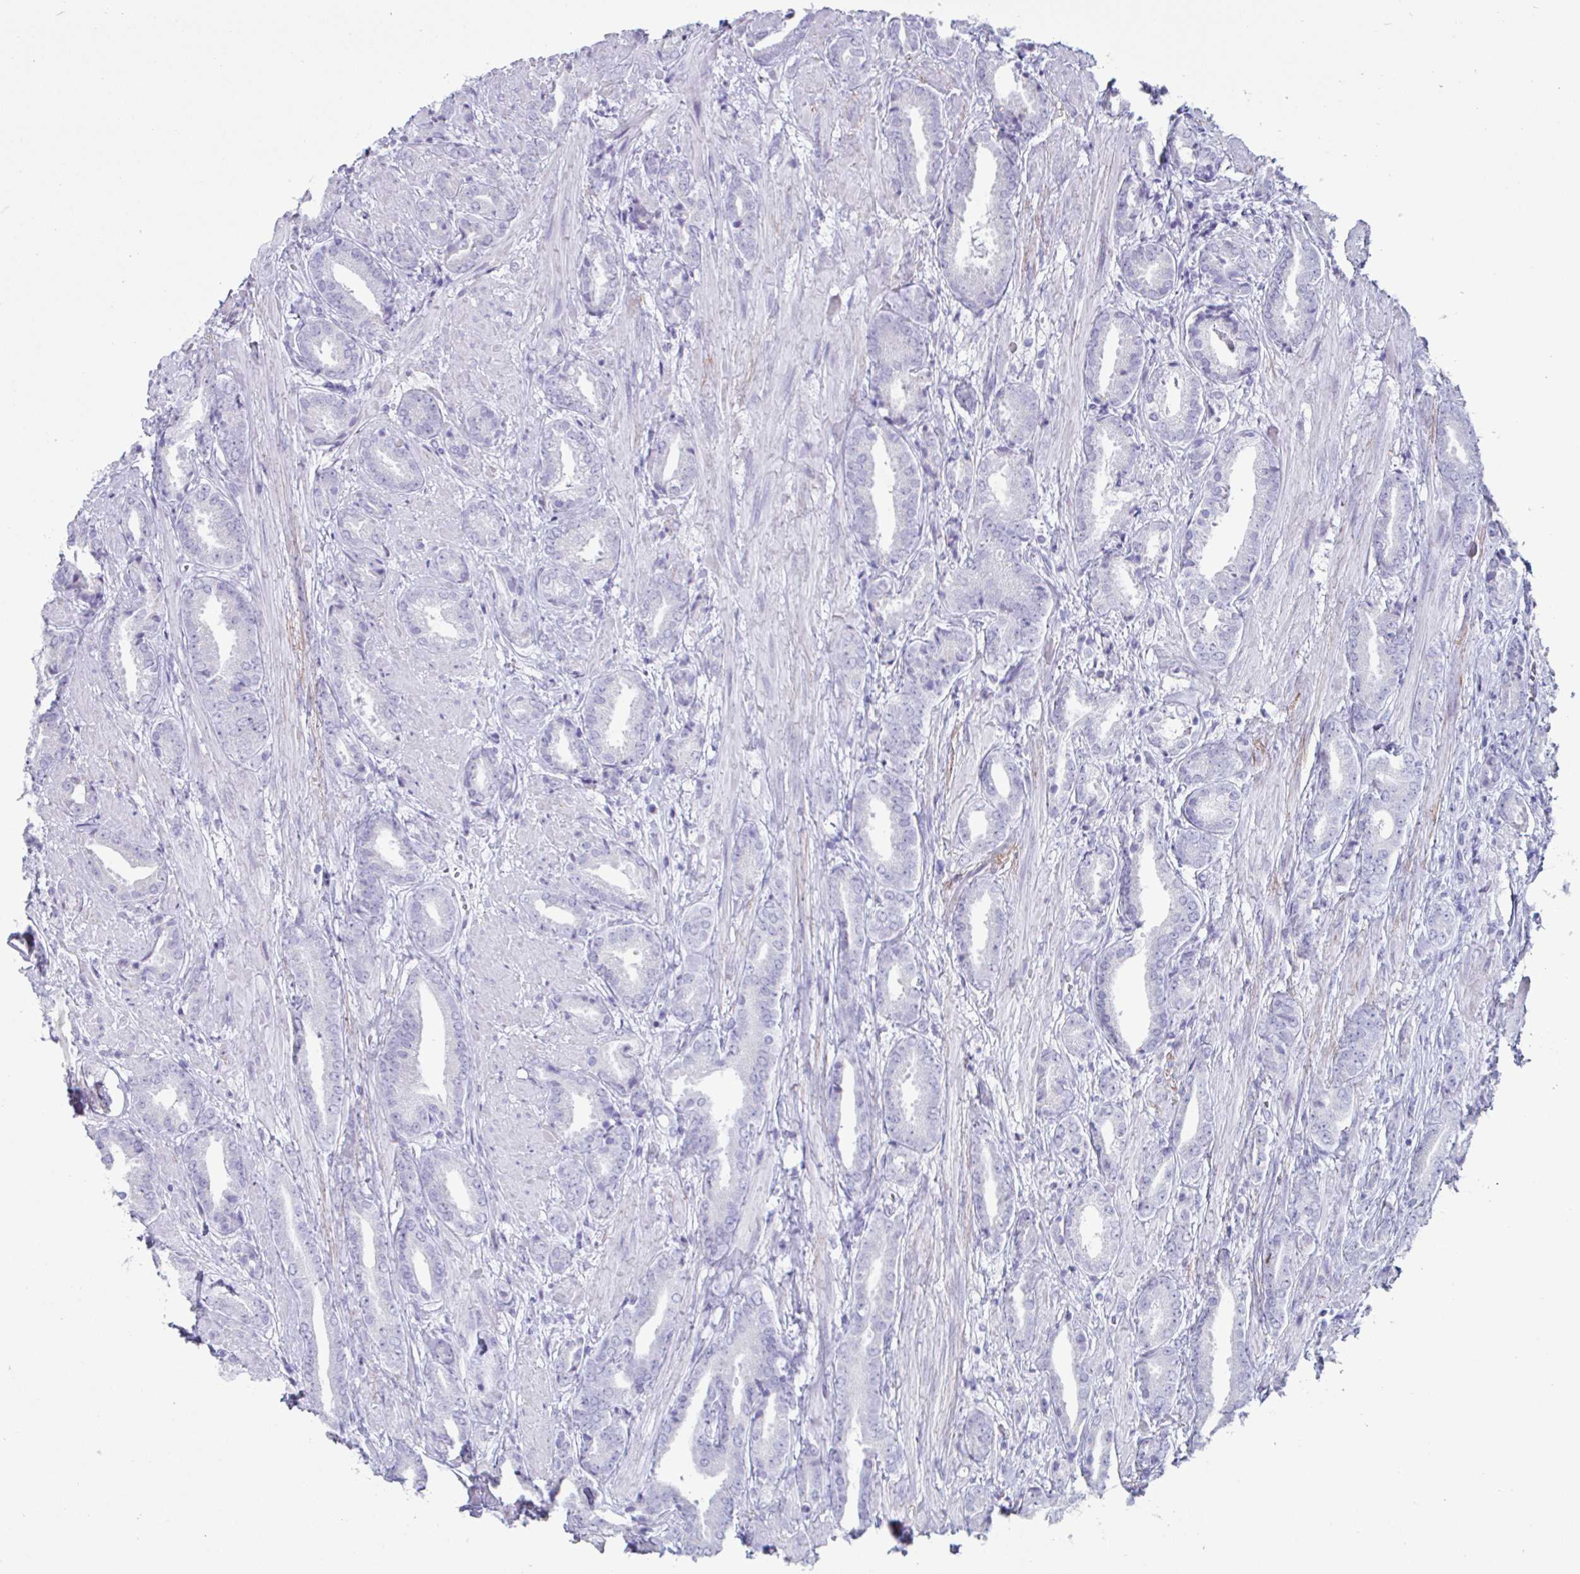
{"staining": {"intensity": "negative", "quantity": "none", "location": "none"}, "tissue": "prostate cancer", "cell_type": "Tumor cells", "image_type": "cancer", "snomed": [{"axis": "morphology", "description": "Adenocarcinoma, High grade"}, {"axis": "topography", "description": "Prostate"}], "caption": "Tumor cells are negative for brown protein staining in high-grade adenocarcinoma (prostate).", "gene": "CREG2", "patient": {"sex": "male", "age": 56}}